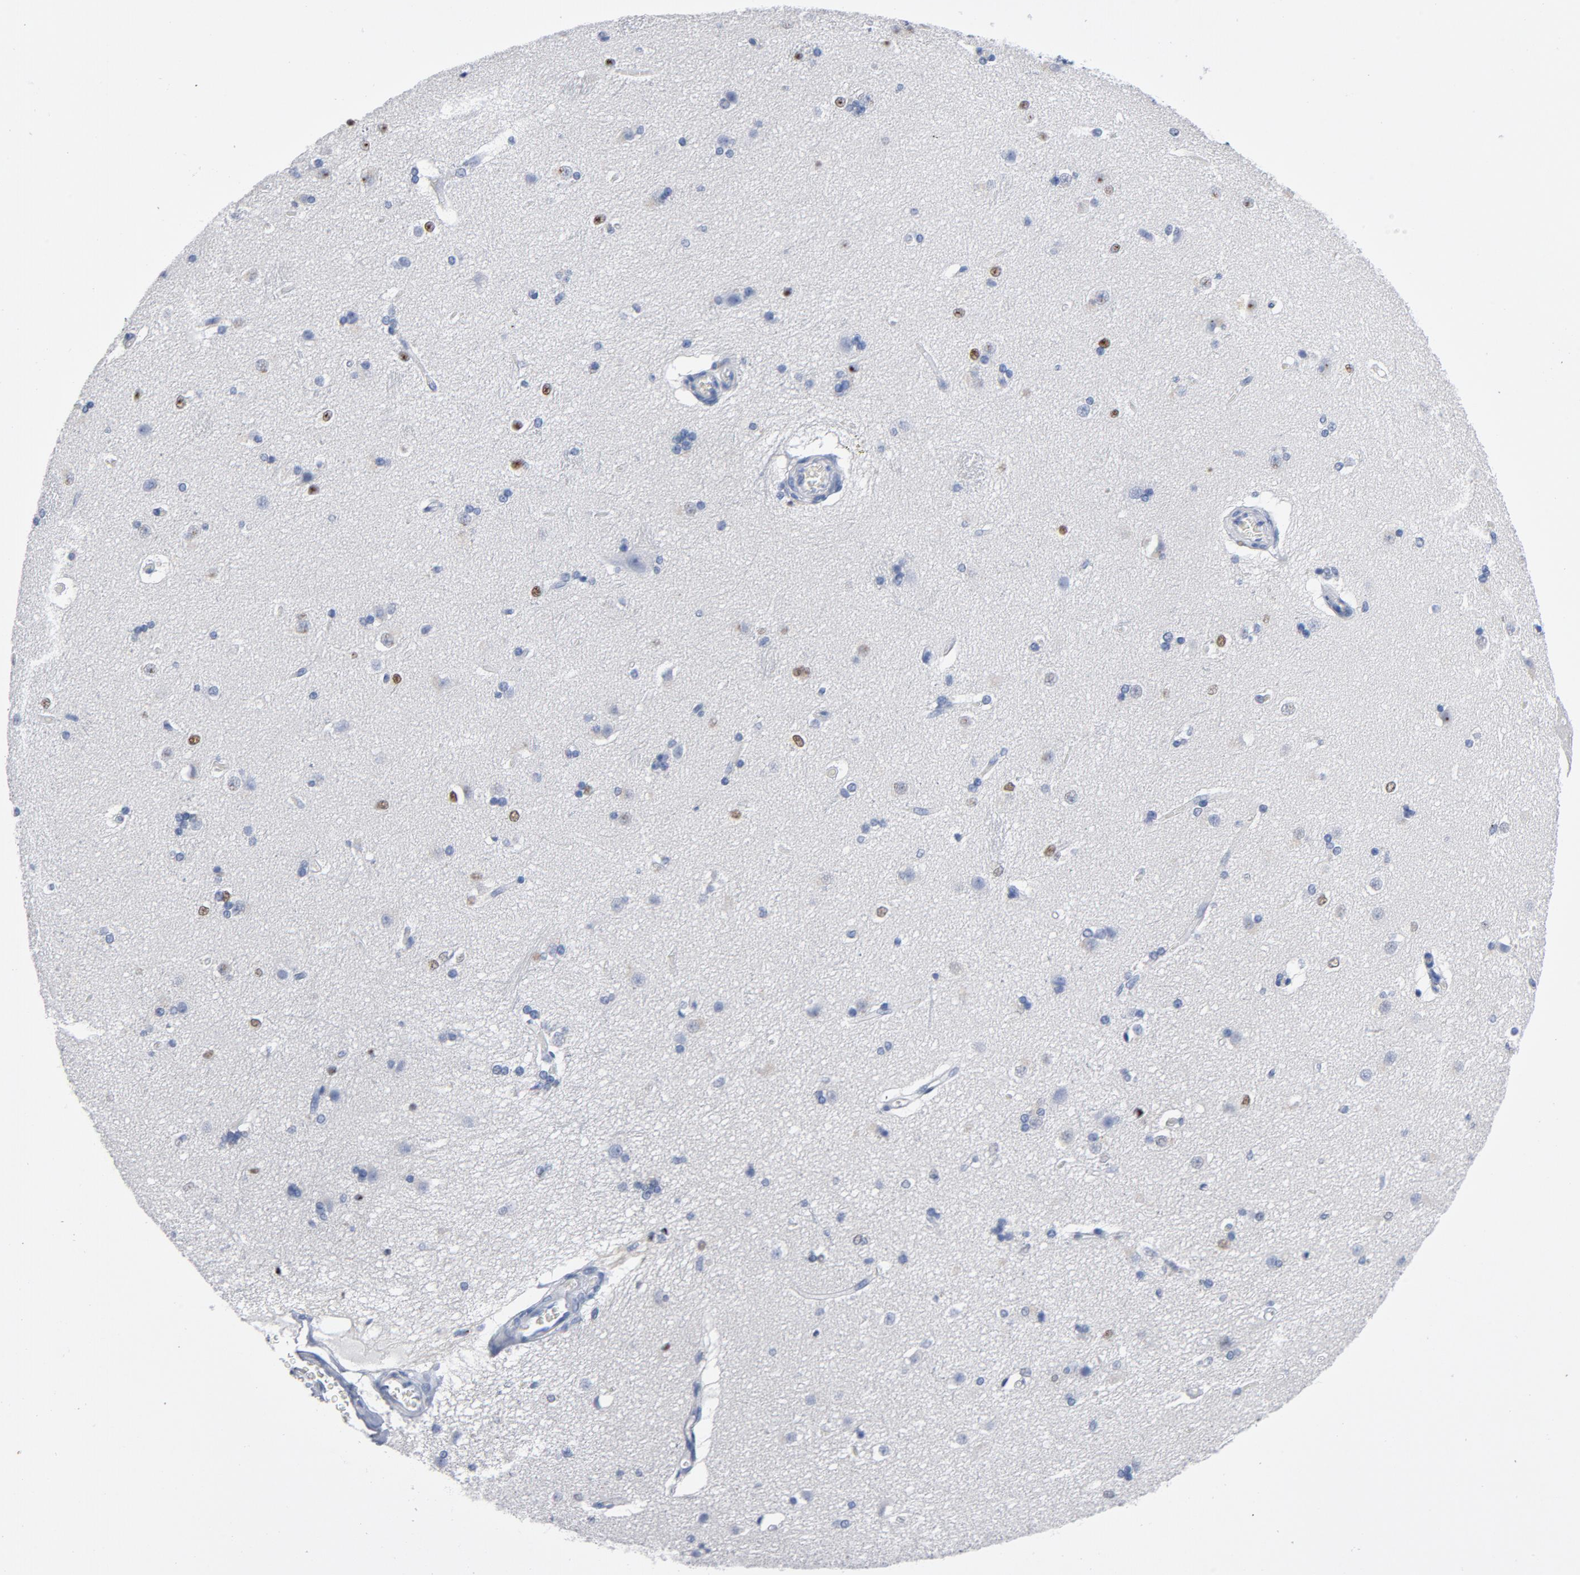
{"staining": {"intensity": "moderate", "quantity": "<25%", "location": "nuclear"}, "tissue": "caudate", "cell_type": "Glial cells", "image_type": "normal", "snomed": [{"axis": "morphology", "description": "Normal tissue, NOS"}, {"axis": "topography", "description": "Lateral ventricle wall"}], "caption": "Immunohistochemical staining of benign caudate shows moderate nuclear protein staining in approximately <25% of glial cells.", "gene": "CDC20", "patient": {"sex": "female", "age": 19}}